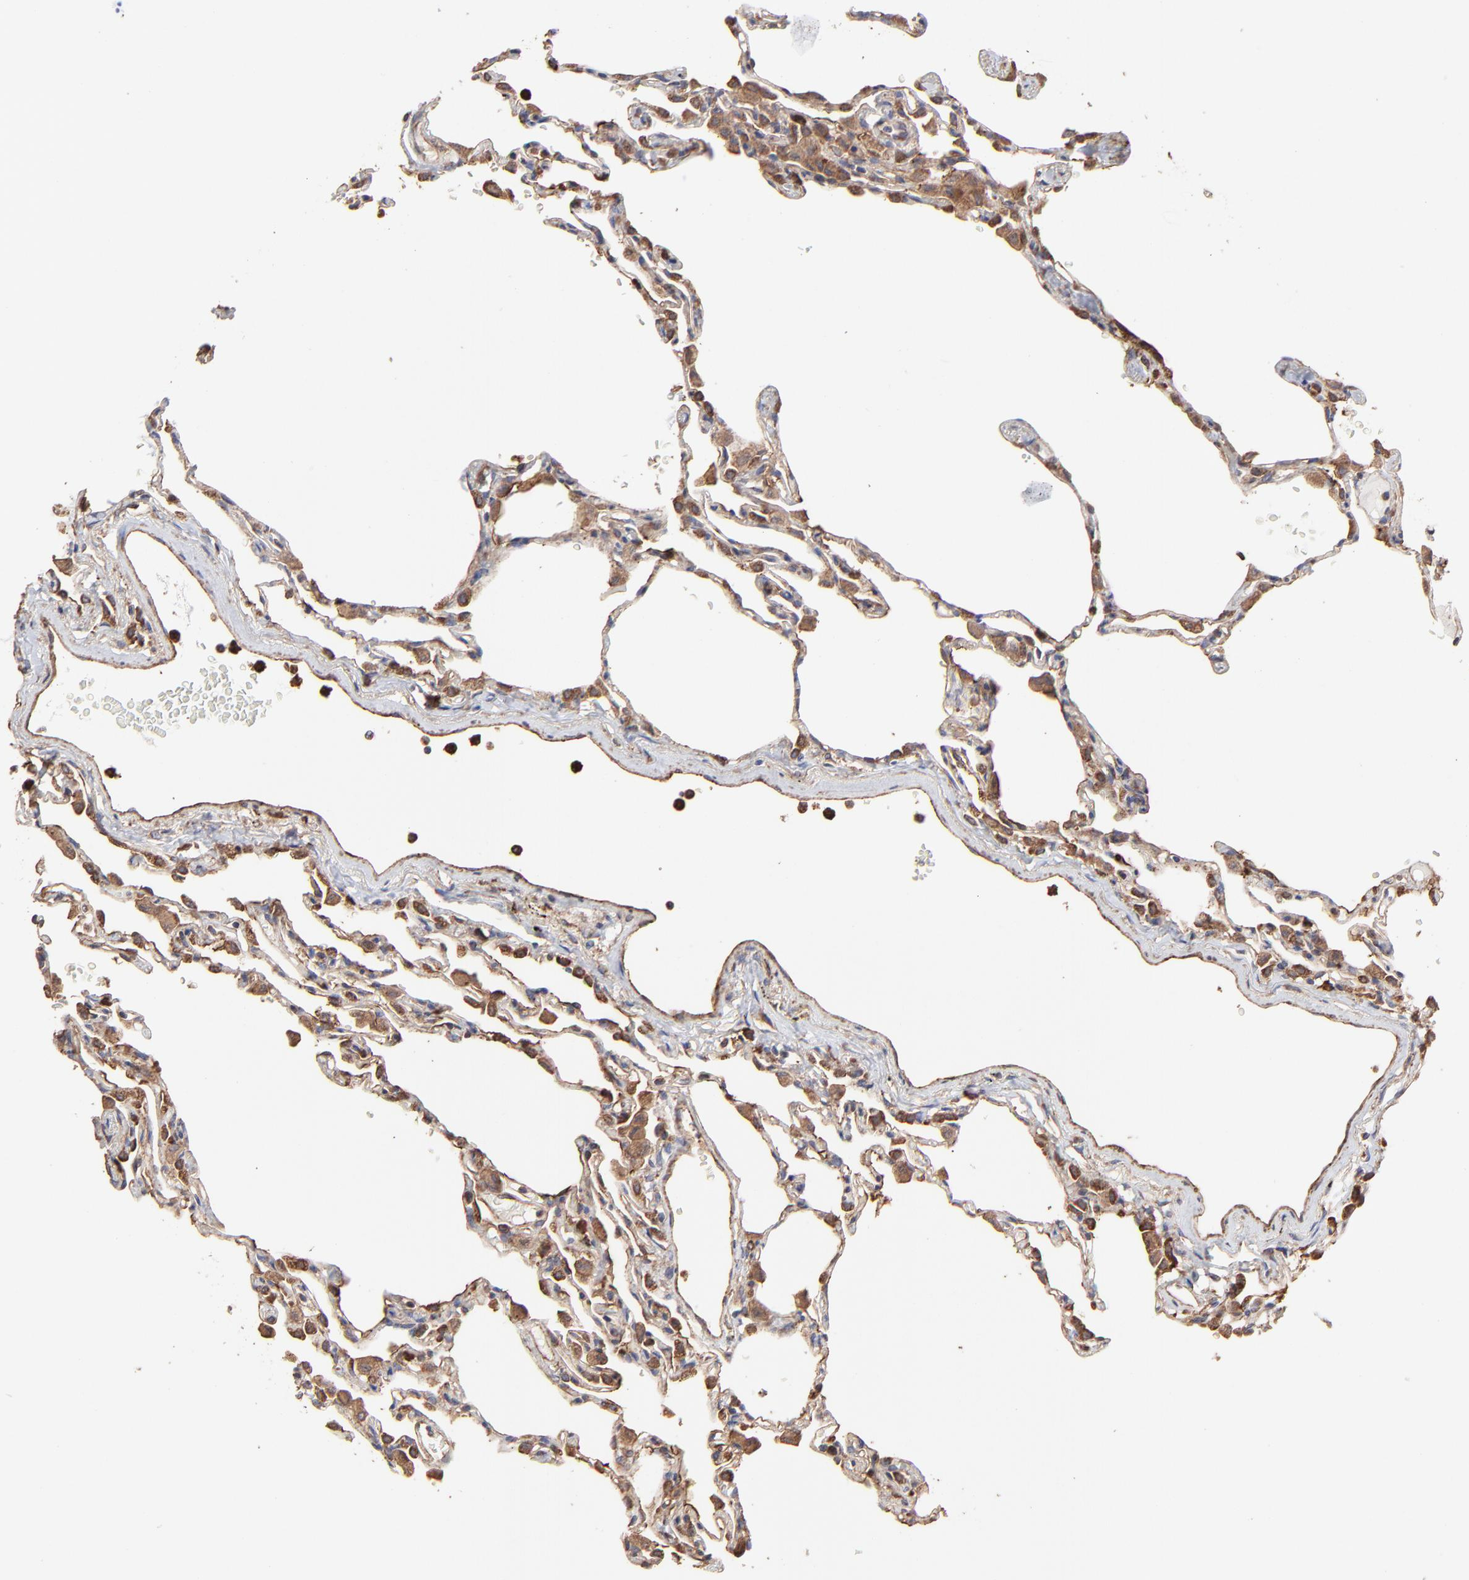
{"staining": {"intensity": "moderate", "quantity": "25%-75%", "location": "cytoplasmic/membranous"}, "tissue": "lung", "cell_type": "Alveolar cells", "image_type": "normal", "snomed": [{"axis": "morphology", "description": "Normal tissue, NOS"}, {"axis": "topography", "description": "Lung"}], "caption": "Immunohistochemistry (IHC) photomicrograph of unremarkable lung: lung stained using immunohistochemistry displays medium levels of moderate protein expression localized specifically in the cytoplasmic/membranous of alveolar cells, appearing as a cytoplasmic/membranous brown color.", "gene": "PFKM", "patient": {"sex": "female", "age": 49}}